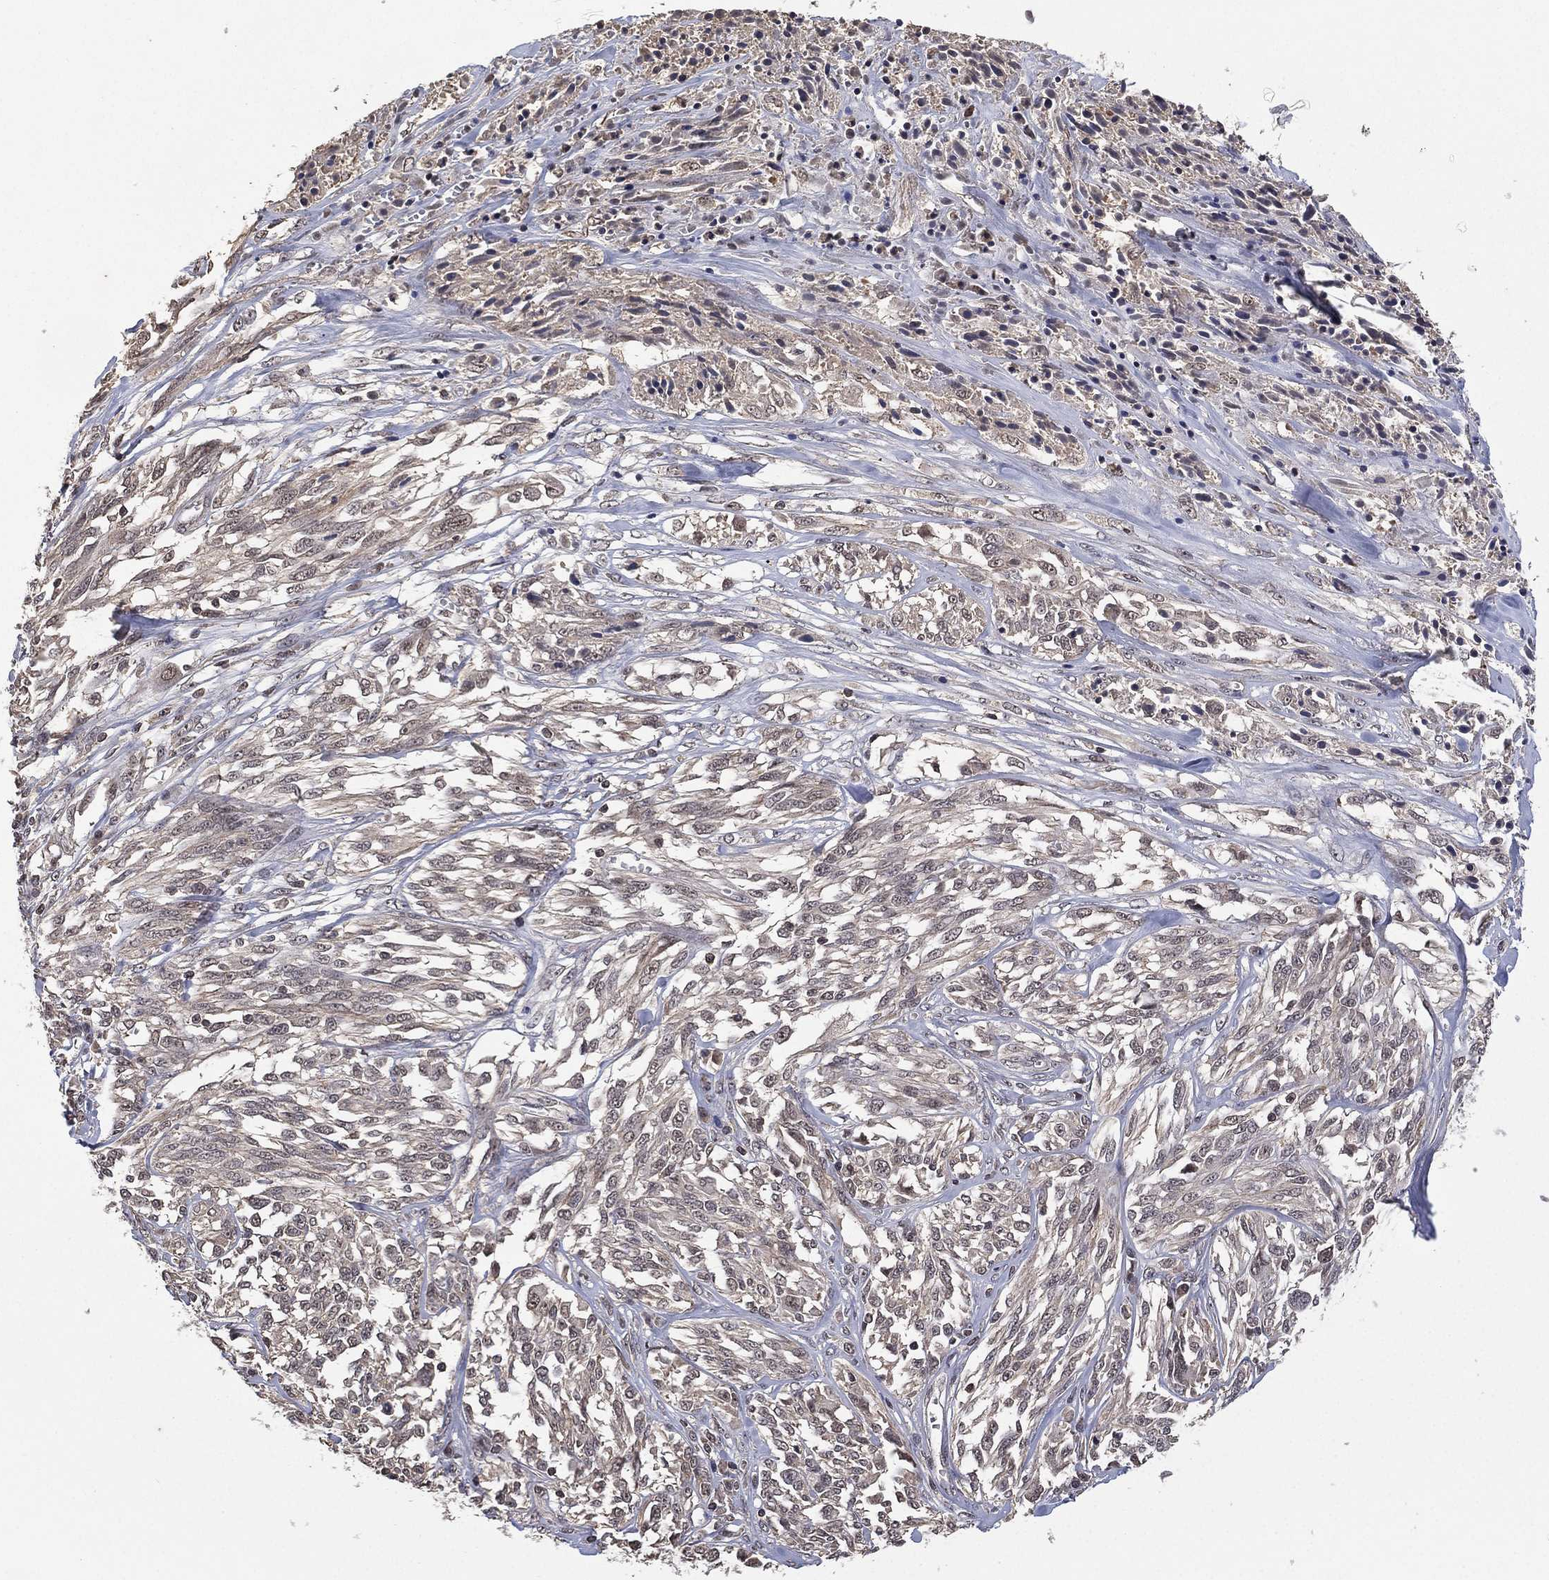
{"staining": {"intensity": "negative", "quantity": "none", "location": "none"}, "tissue": "melanoma", "cell_type": "Tumor cells", "image_type": "cancer", "snomed": [{"axis": "morphology", "description": "Malignant melanoma, NOS"}, {"axis": "topography", "description": "Skin"}], "caption": "High power microscopy image of an immunohistochemistry (IHC) image of malignant melanoma, revealing no significant staining in tumor cells. (Brightfield microscopy of DAB (3,3'-diaminobenzidine) immunohistochemistry (IHC) at high magnification).", "gene": "NELFCD", "patient": {"sex": "female", "age": 91}}